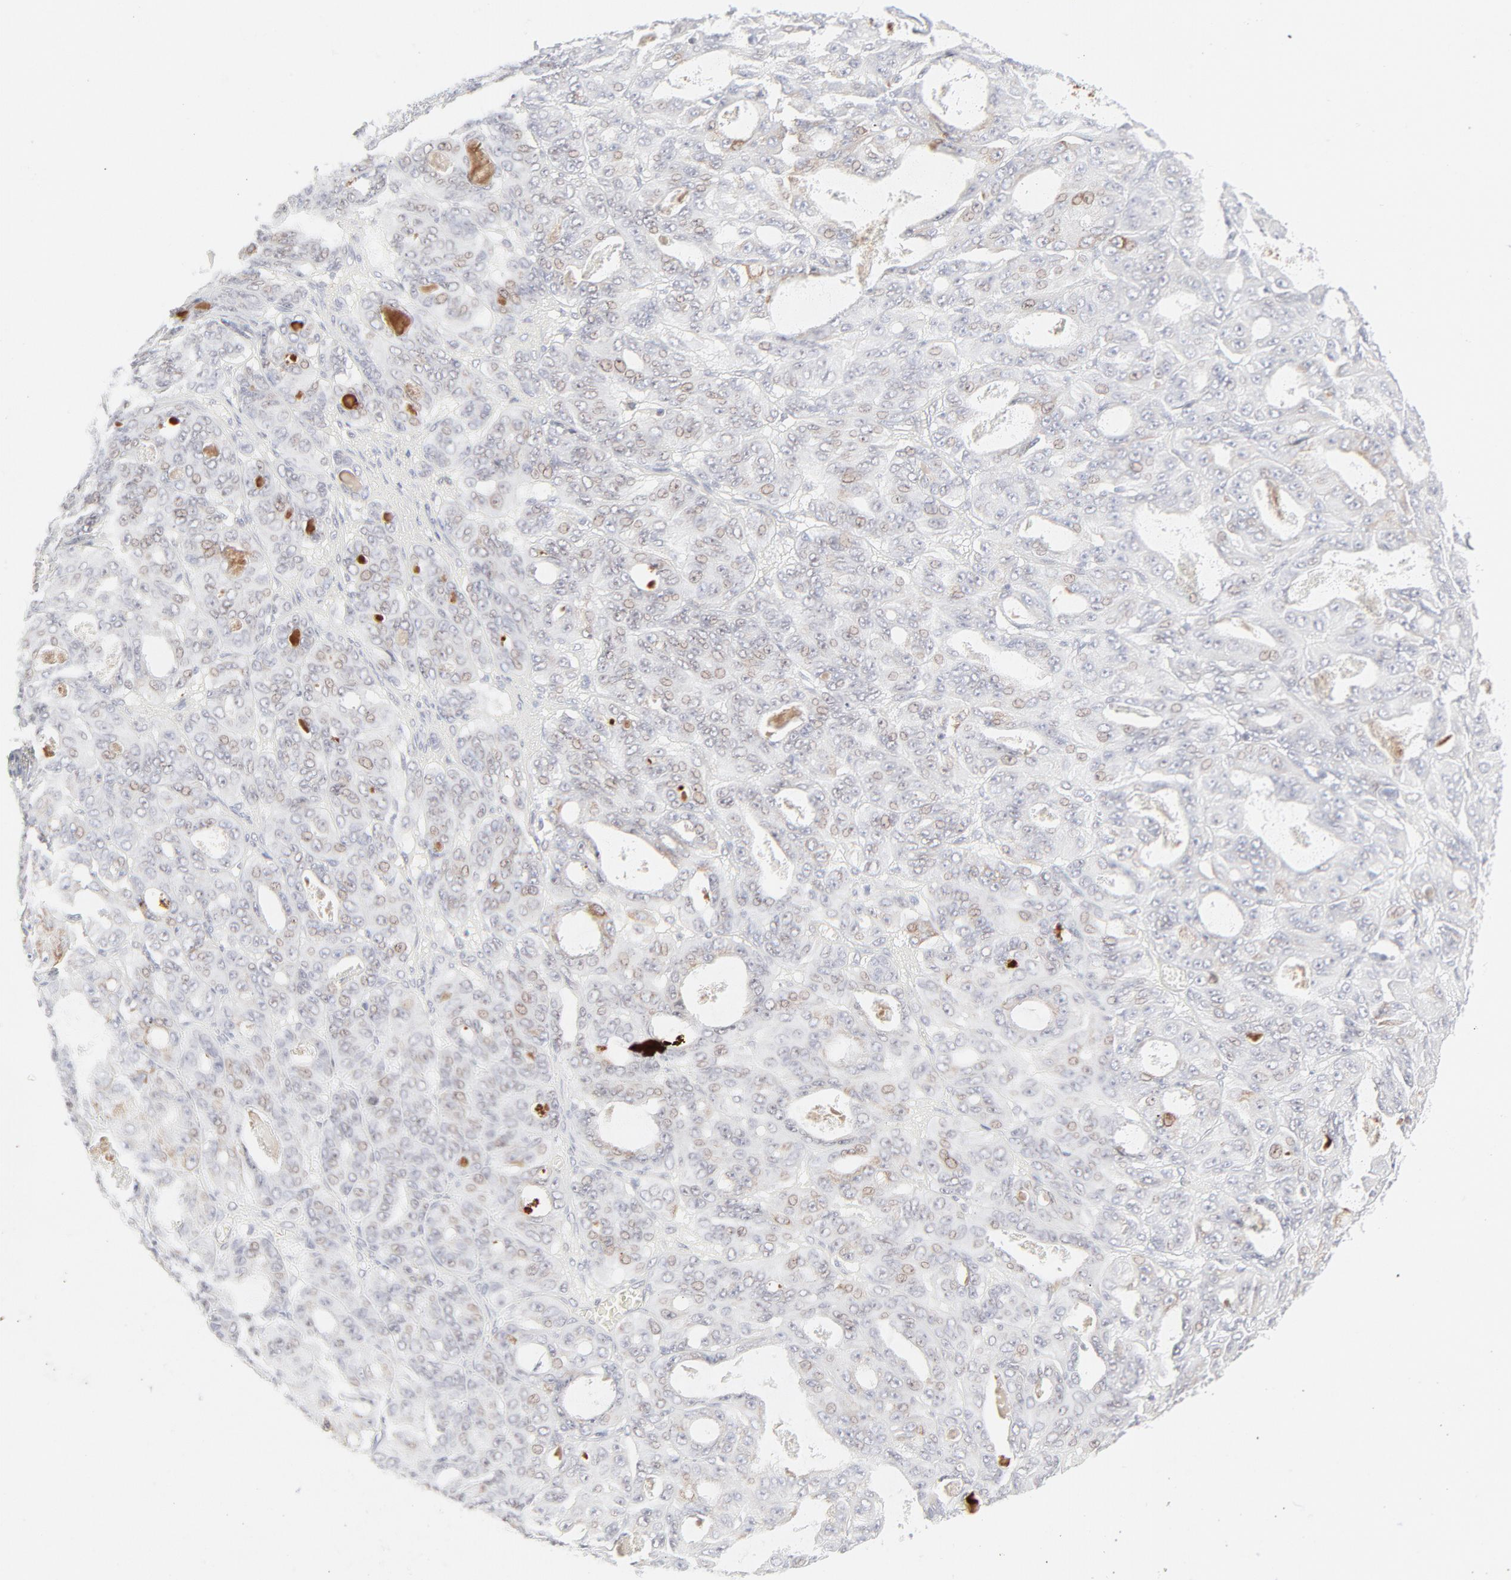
{"staining": {"intensity": "weak", "quantity": "25%-75%", "location": "cytoplasmic/membranous"}, "tissue": "ovarian cancer", "cell_type": "Tumor cells", "image_type": "cancer", "snomed": [{"axis": "morphology", "description": "Carcinoma, endometroid"}, {"axis": "topography", "description": "Ovary"}], "caption": "Endometroid carcinoma (ovarian) stained with a brown dye reveals weak cytoplasmic/membranous positive expression in approximately 25%-75% of tumor cells.", "gene": "PRKCB", "patient": {"sex": "female", "age": 61}}